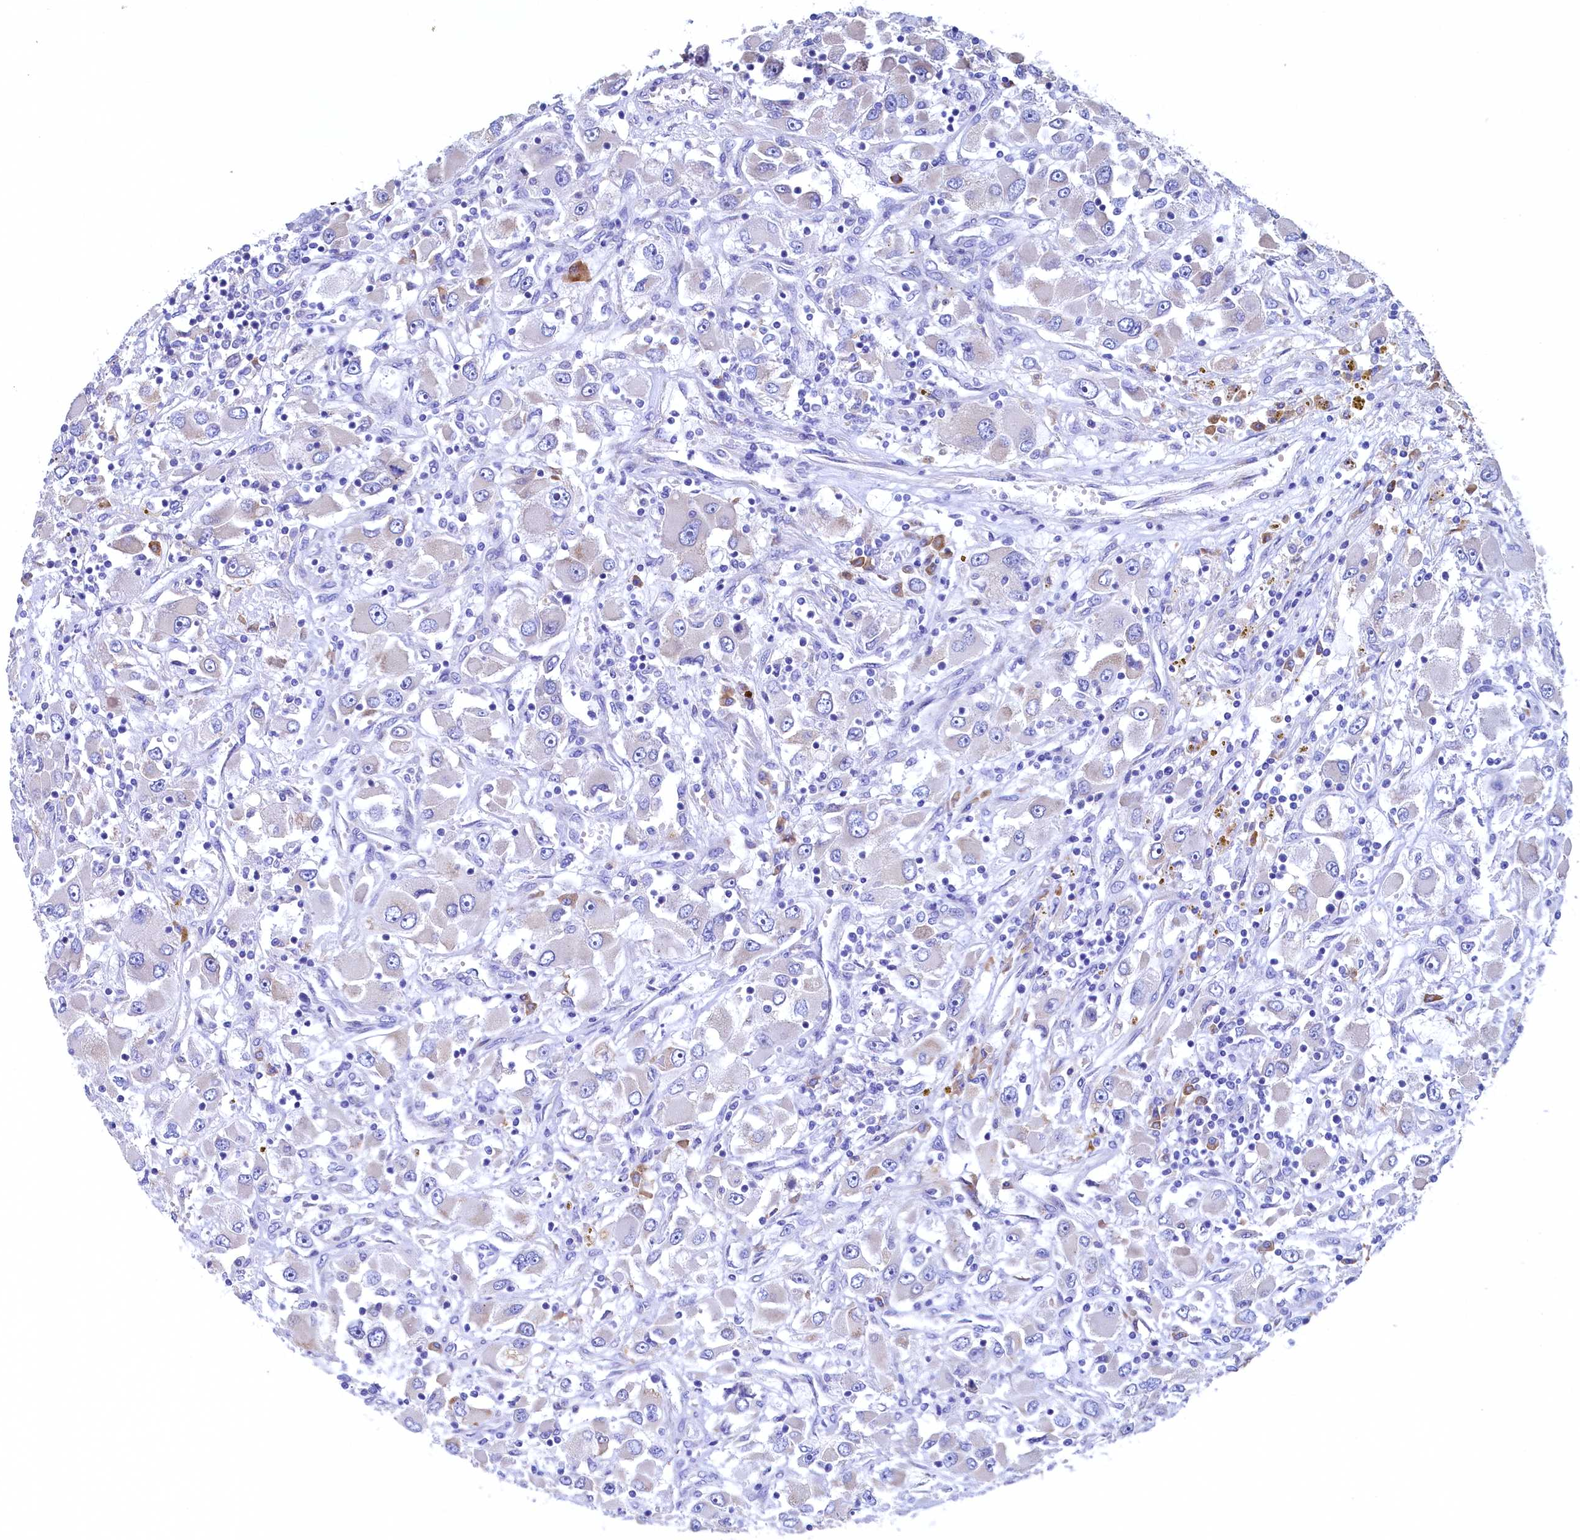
{"staining": {"intensity": "negative", "quantity": "none", "location": "none"}, "tissue": "renal cancer", "cell_type": "Tumor cells", "image_type": "cancer", "snomed": [{"axis": "morphology", "description": "Adenocarcinoma, NOS"}, {"axis": "topography", "description": "Kidney"}], "caption": "Tumor cells show no significant staining in renal cancer (adenocarcinoma). The staining is performed using DAB brown chromogen with nuclei counter-stained in using hematoxylin.", "gene": "CBLIF", "patient": {"sex": "female", "age": 52}}